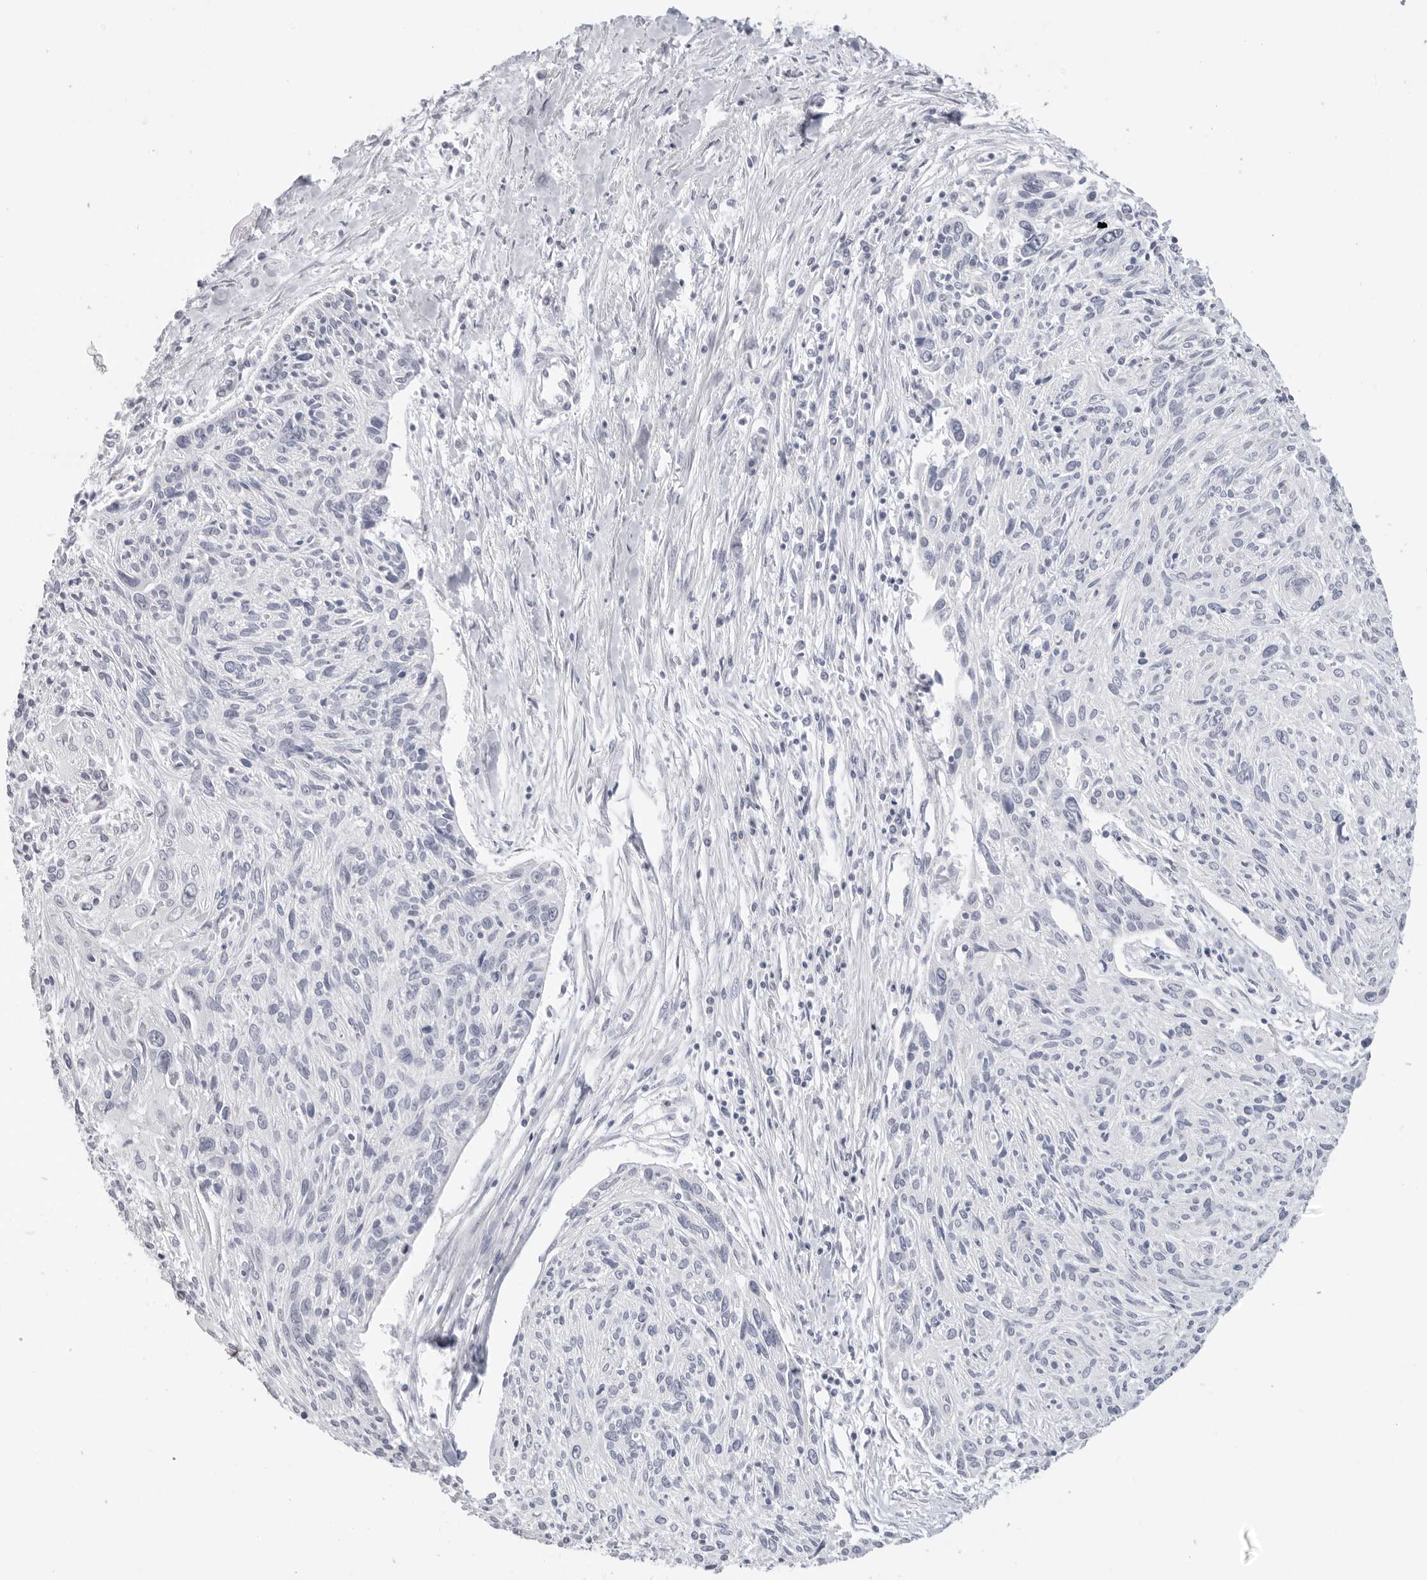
{"staining": {"intensity": "negative", "quantity": "none", "location": "none"}, "tissue": "cervical cancer", "cell_type": "Tumor cells", "image_type": "cancer", "snomed": [{"axis": "morphology", "description": "Squamous cell carcinoma, NOS"}, {"axis": "topography", "description": "Cervix"}], "caption": "DAB (3,3'-diaminobenzidine) immunohistochemical staining of squamous cell carcinoma (cervical) reveals no significant expression in tumor cells.", "gene": "AGMAT", "patient": {"sex": "female", "age": 51}}